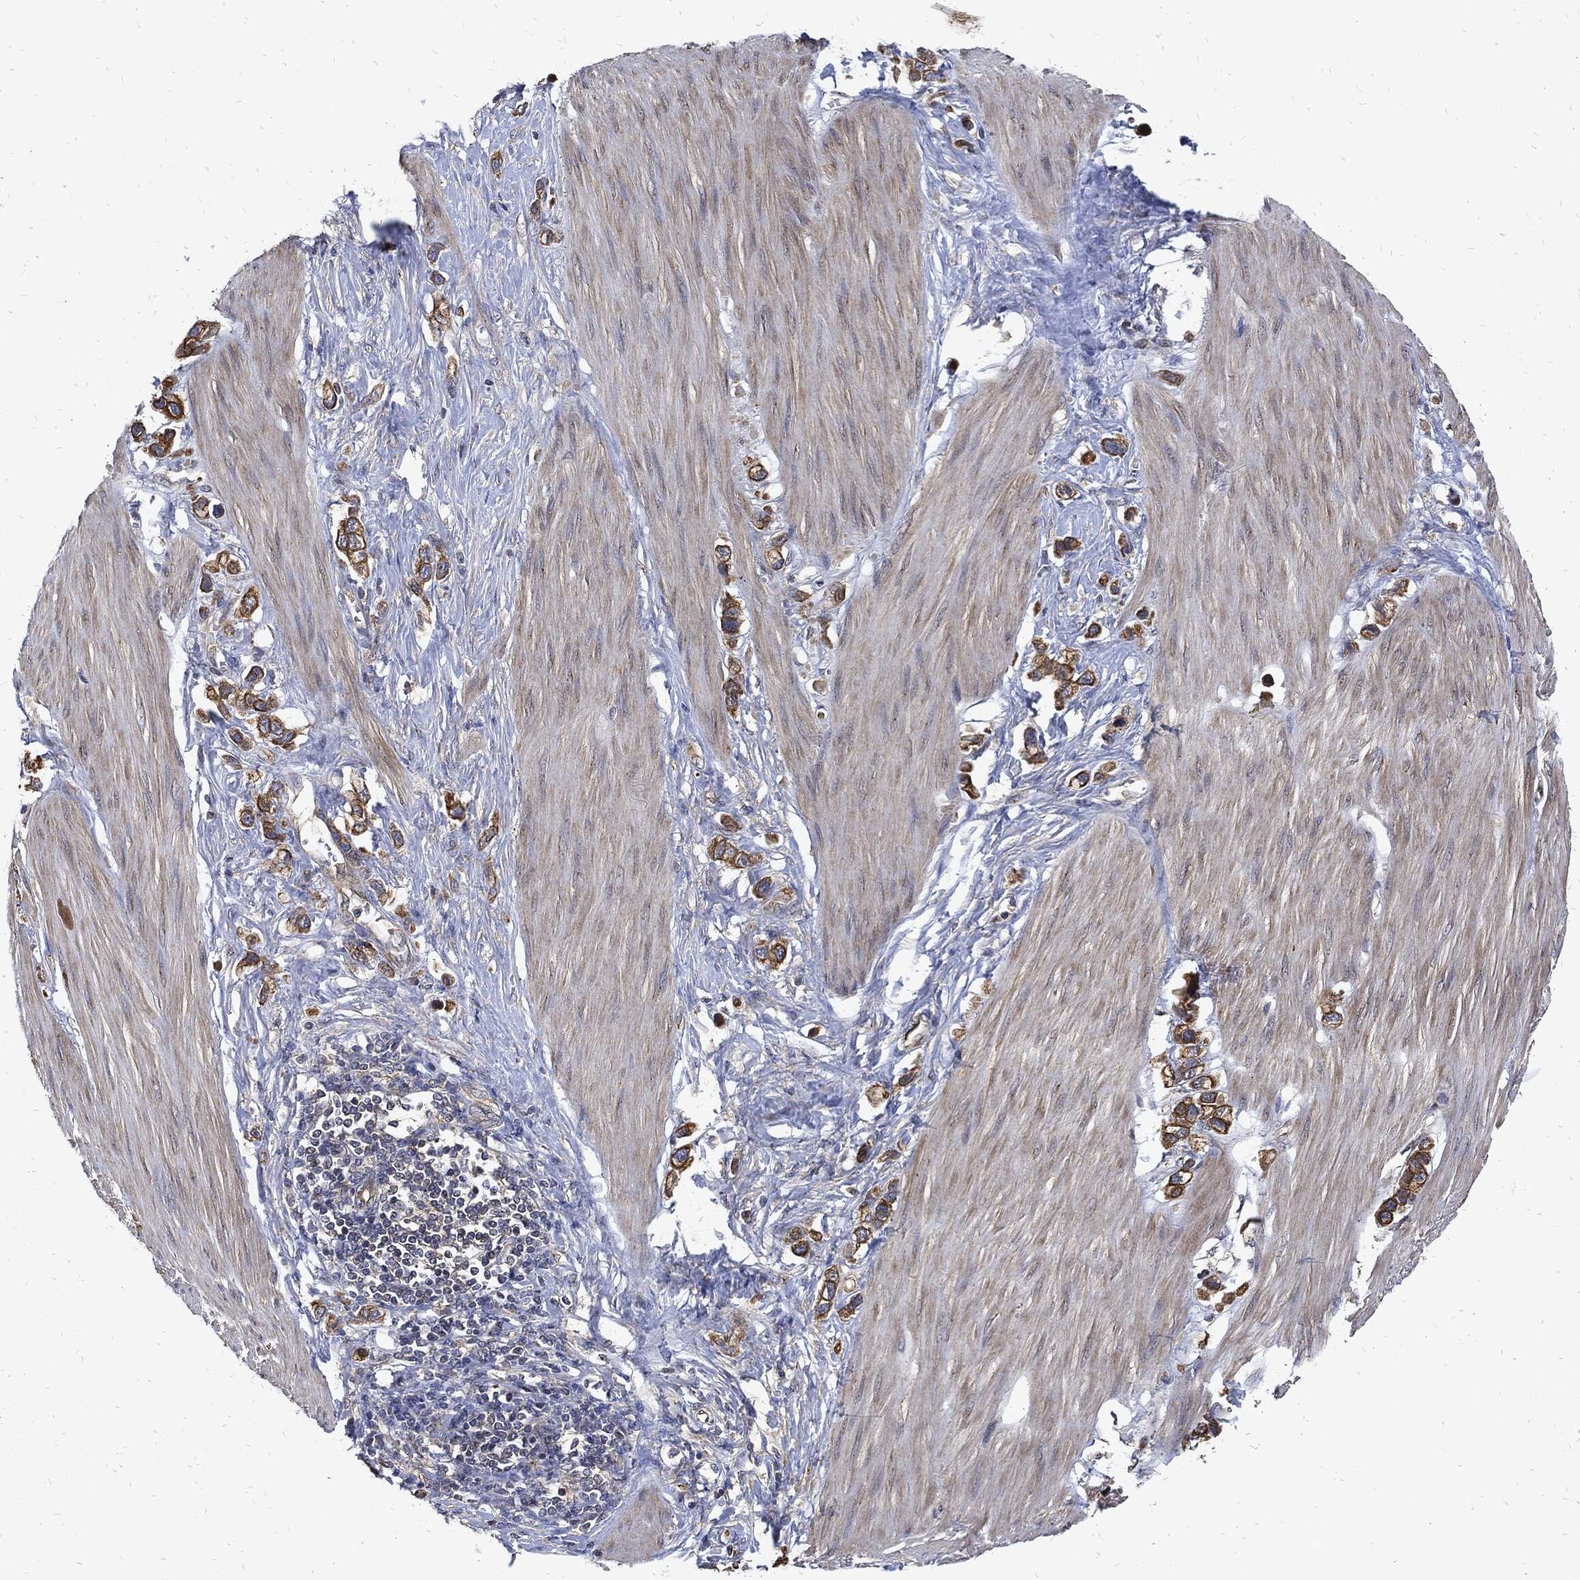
{"staining": {"intensity": "strong", "quantity": ">75%", "location": "cytoplasmic/membranous"}, "tissue": "stomach cancer", "cell_type": "Tumor cells", "image_type": "cancer", "snomed": [{"axis": "morphology", "description": "Normal tissue, NOS"}, {"axis": "morphology", "description": "Adenocarcinoma, NOS"}, {"axis": "morphology", "description": "Adenocarcinoma, High grade"}, {"axis": "topography", "description": "Stomach, upper"}, {"axis": "topography", "description": "Stomach"}], "caption": "Approximately >75% of tumor cells in stomach cancer demonstrate strong cytoplasmic/membranous protein staining as visualized by brown immunohistochemical staining.", "gene": "DCTN1", "patient": {"sex": "female", "age": 65}}